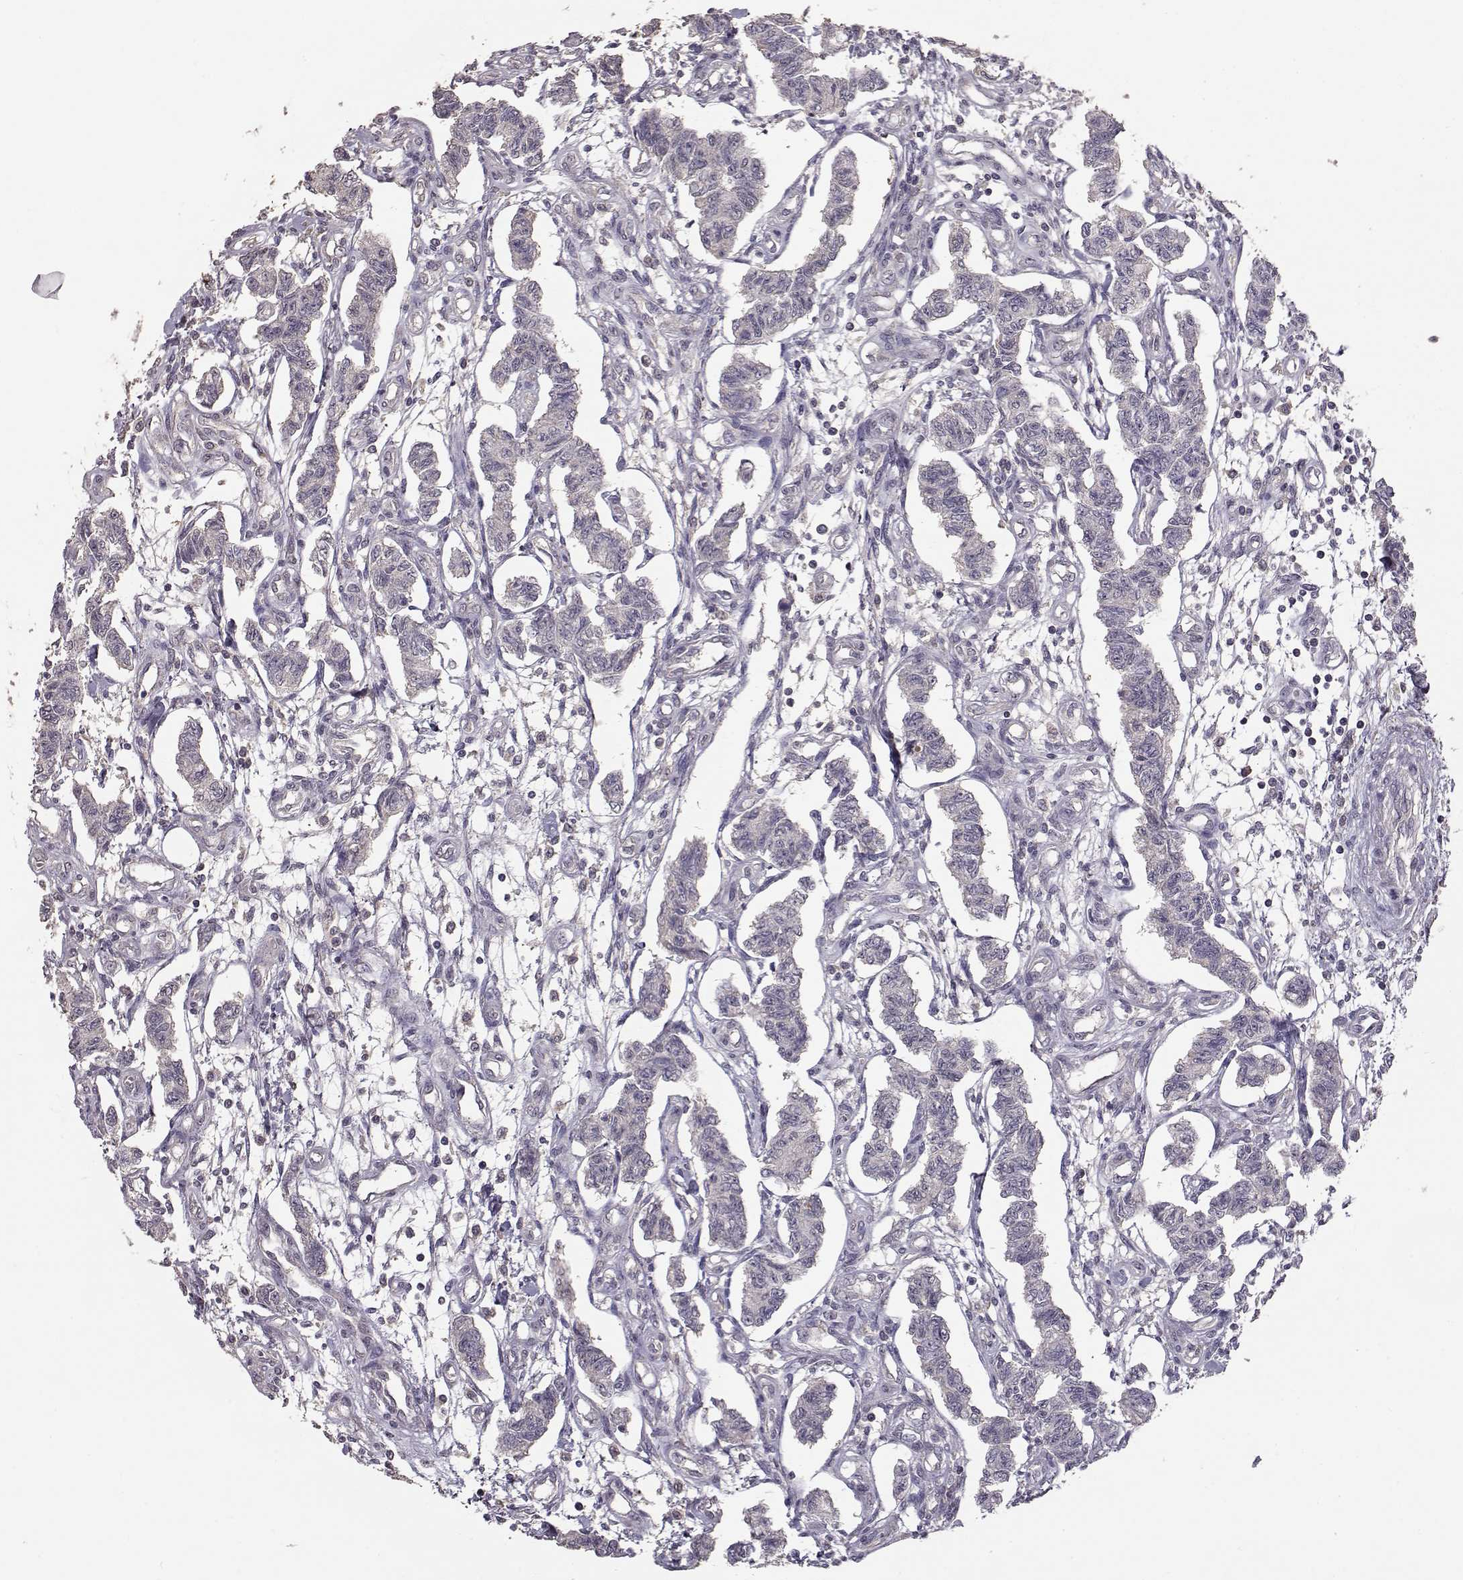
{"staining": {"intensity": "negative", "quantity": "none", "location": "none"}, "tissue": "carcinoid", "cell_type": "Tumor cells", "image_type": "cancer", "snomed": [{"axis": "morphology", "description": "Carcinoid, malignant, NOS"}, {"axis": "topography", "description": "Kidney"}], "caption": "DAB immunohistochemical staining of human carcinoid exhibits no significant staining in tumor cells.", "gene": "PMCH", "patient": {"sex": "female", "age": 41}}